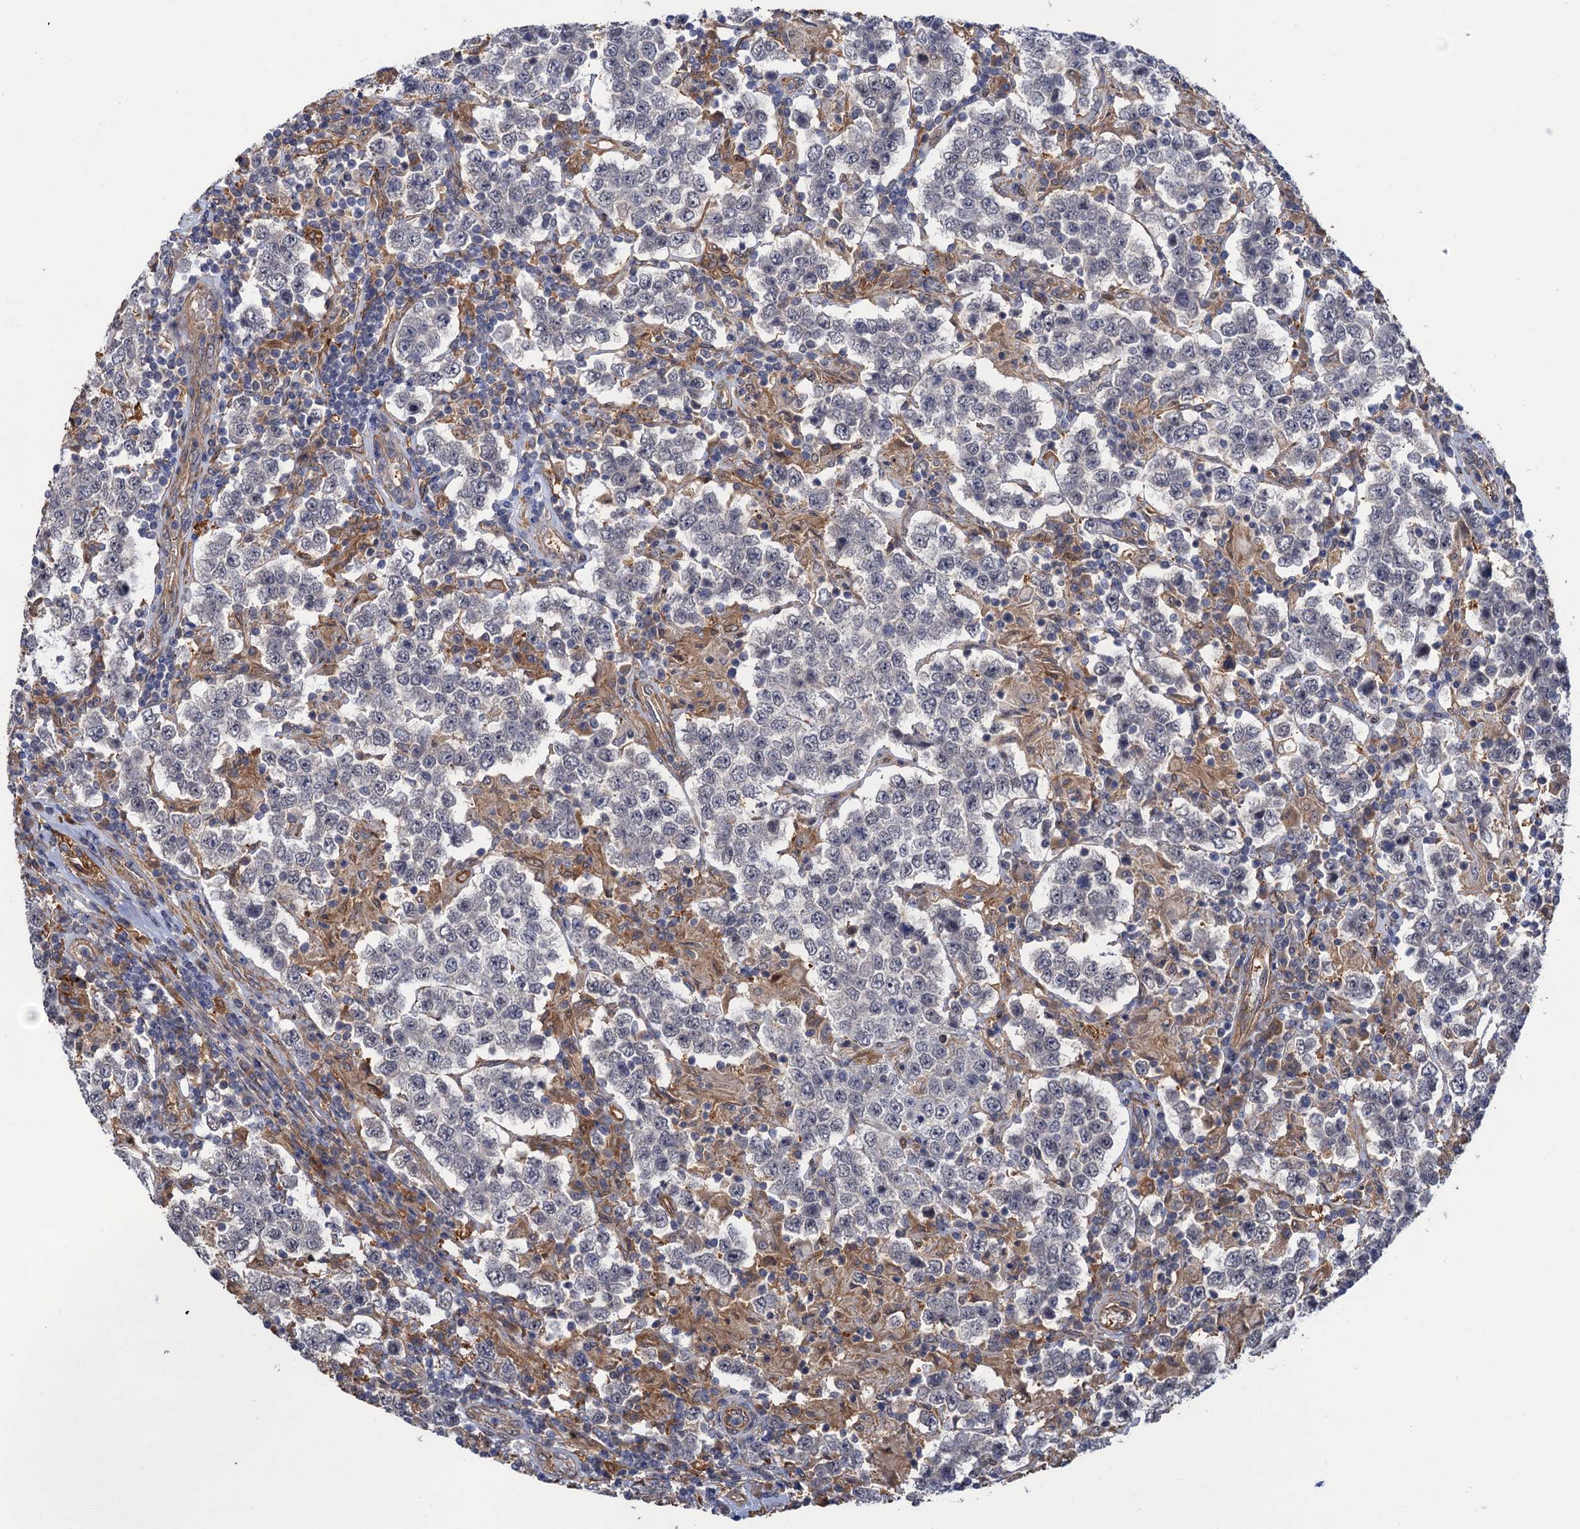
{"staining": {"intensity": "negative", "quantity": "none", "location": "none"}, "tissue": "testis cancer", "cell_type": "Tumor cells", "image_type": "cancer", "snomed": [{"axis": "morphology", "description": "Normal tissue, NOS"}, {"axis": "morphology", "description": "Urothelial carcinoma, High grade"}, {"axis": "morphology", "description": "Seminoma, NOS"}, {"axis": "morphology", "description": "Carcinoma, Embryonal, NOS"}, {"axis": "topography", "description": "Urinary bladder"}, {"axis": "topography", "description": "Testis"}], "caption": "Tumor cells show no significant protein staining in testis seminoma.", "gene": "NEK8", "patient": {"sex": "male", "age": 41}}